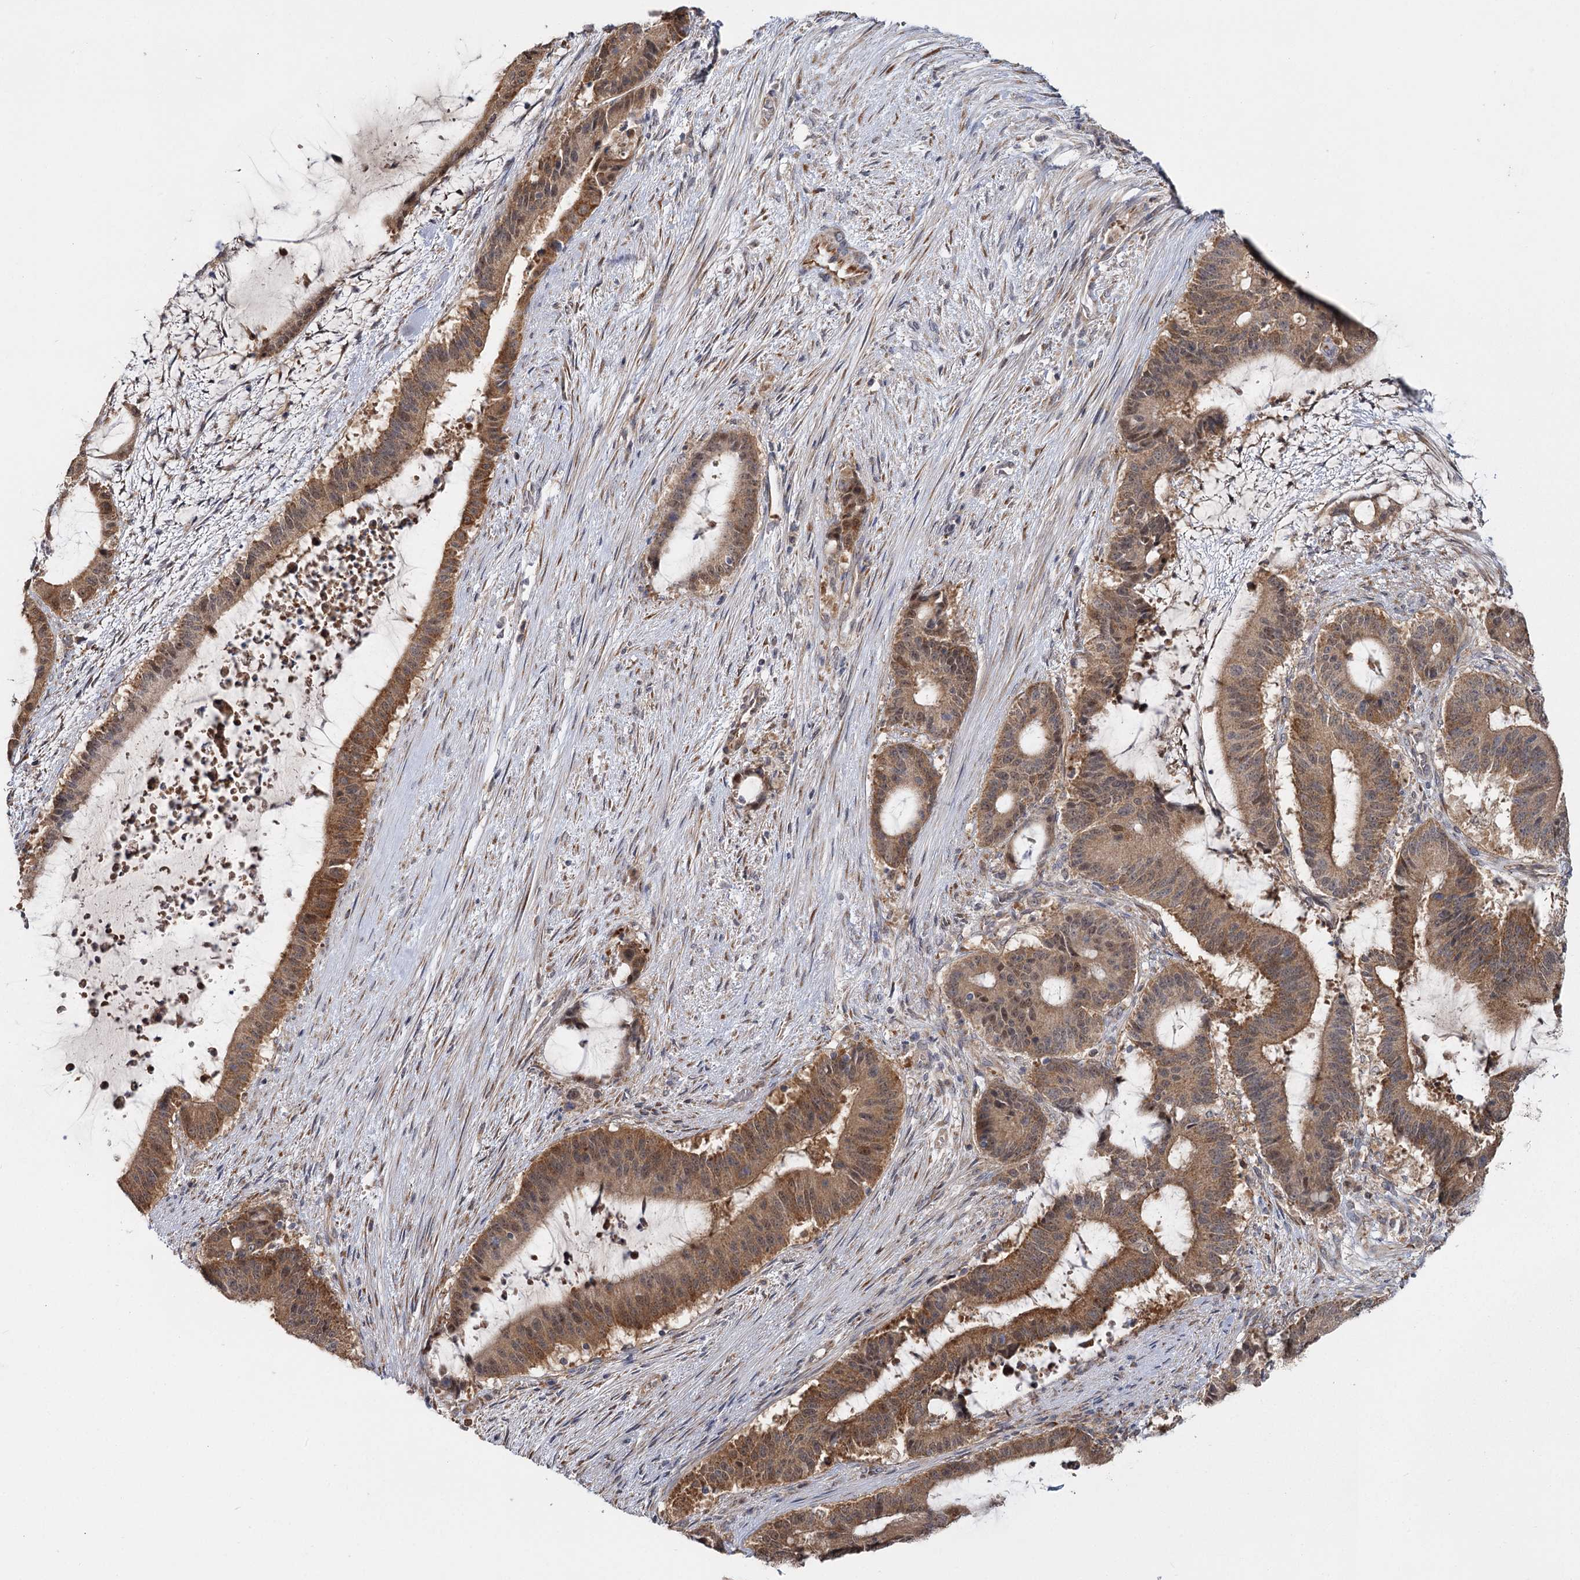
{"staining": {"intensity": "moderate", "quantity": ">75%", "location": "cytoplasmic/membranous,nuclear"}, "tissue": "liver cancer", "cell_type": "Tumor cells", "image_type": "cancer", "snomed": [{"axis": "morphology", "description": "Normal tissue, NOS"}, {"axis": "morphology", "description": "Cholangiocarcinoma"}, {"axis": "topography", "description": "Liver"}, {"axis": "topography", "description": "Peripheral nerve tissue"}], "caption": "A brown stain highlights moderate cytoplasmic/membranous and nuclear positivity of a protein in liver cancer (cholangiocarcinoma) tumor cells.", "gene": "TBC1D9B", "patient": {"sex": "female", "age": 73}}